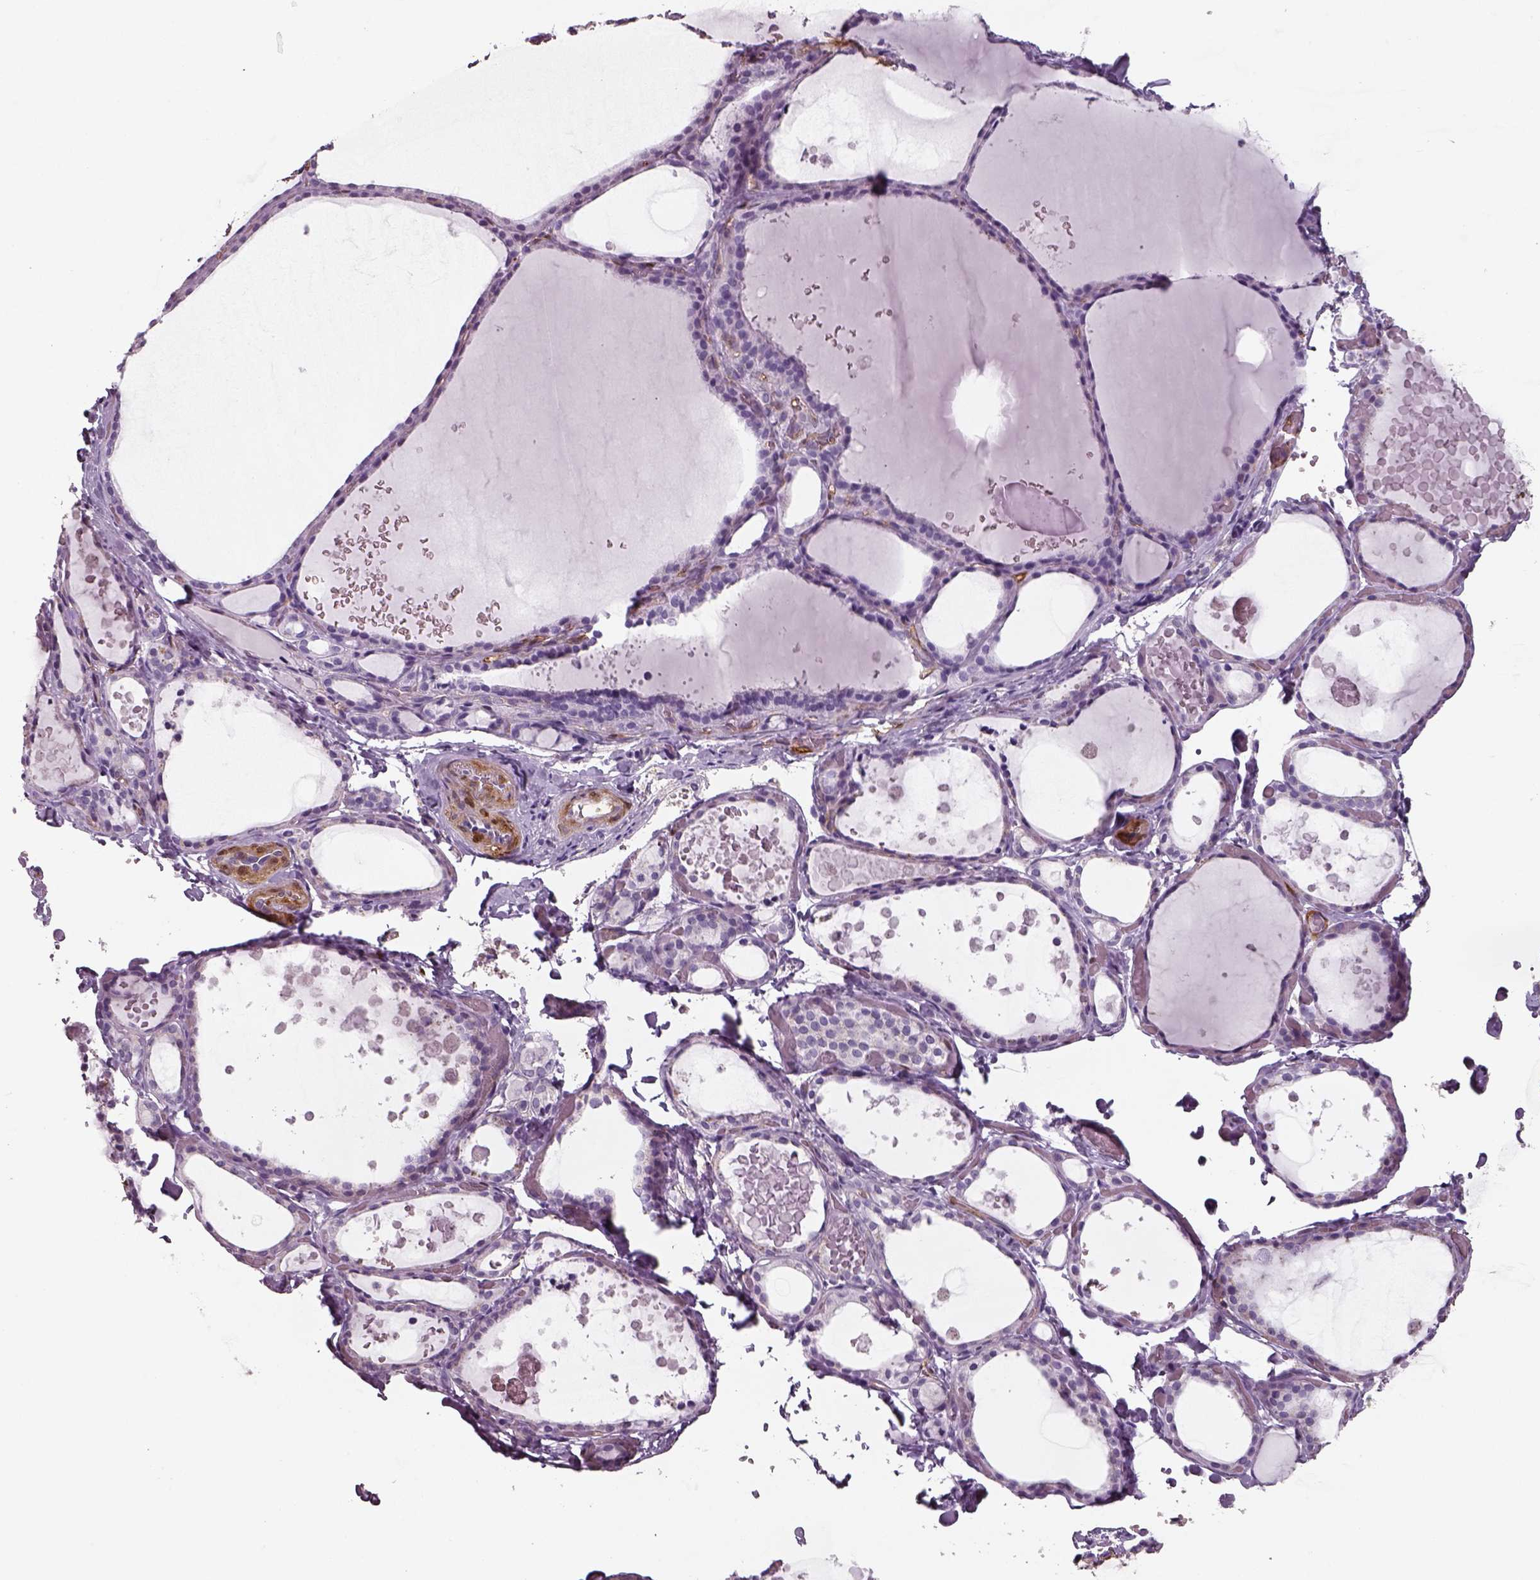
{"staining": {"intensity": "negative", "quantity": "none", "location": "none"}, "tissue": "thyroid gland", "cell_type": "Glandular cells", "image_type": "normal", "snomed": [{"axis": "morphology", "description": "Normal tissue, NOS"}, {"axis": "topography", "description": "Thyroid gland"}], "caption": "Immunohistochemistry histopathology image of normal human thyroid gland stained for a protein (brown), which shows no expression in glandular cells.", "gene": "ISYNA1", "patient": {"sex": "female", "age": 56}}